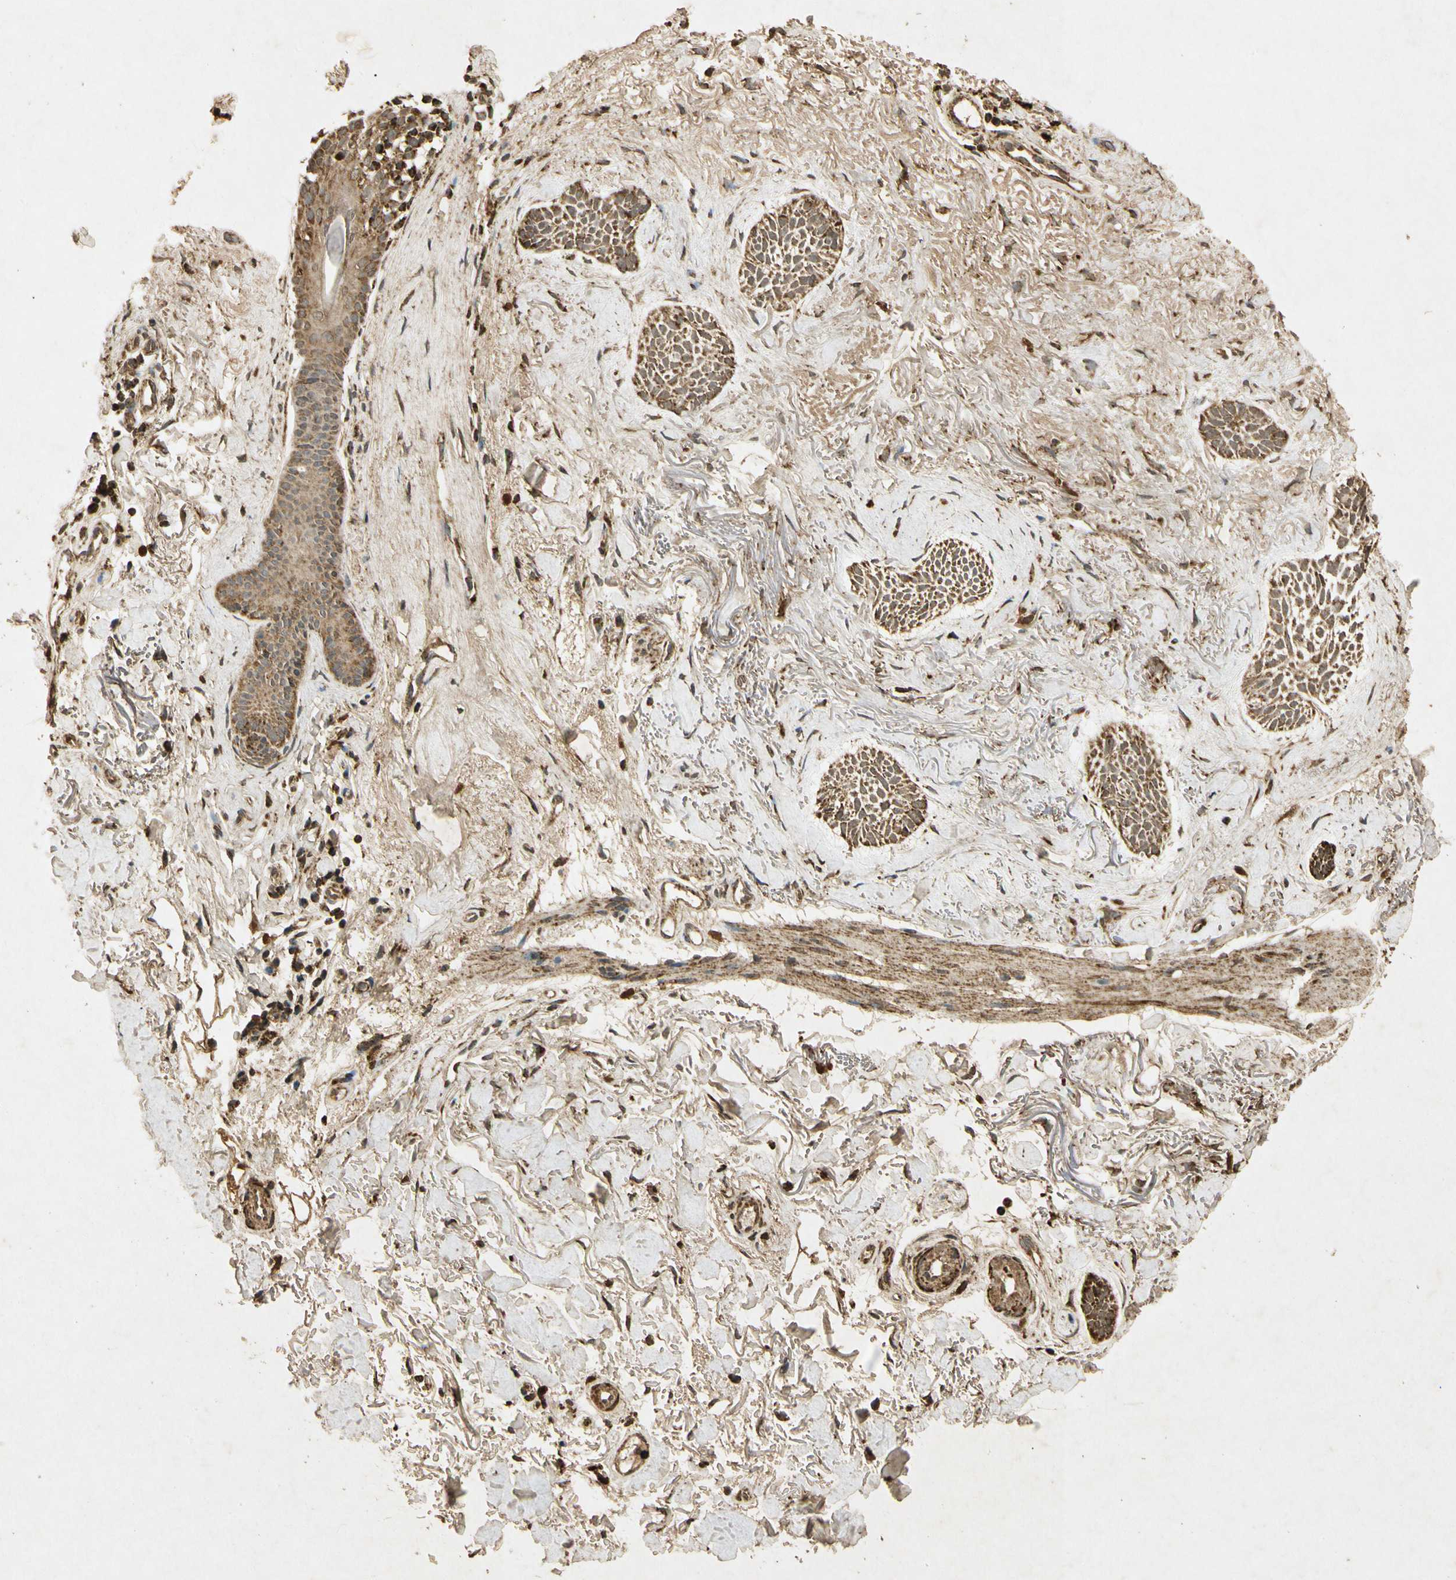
{"staining": {"intensity": "weak", "quantity": ">75%", "location": "cytoplasmic/membranous"}, "tissue": "skin cancer", "cell_type": "Tumor cells", "image_type": "cancer", "snomed": [{"axis": "morphology", "description": "Normal tissue, NOS"}, {"axis": "morphology", "description": "Basal cell carcinoma"}, {"axis": "topography", "description": "Skin"}], "caption": "A low amount of weak cytoplasmic/membranous expression is appreciated in about >75% of tumor cells in skin basal cell carcinoma tissue. (IHC, brightfield microscopy, high magnification).", "gene": "PRDX3", "patient": {"sex": "female", "age": 84}}